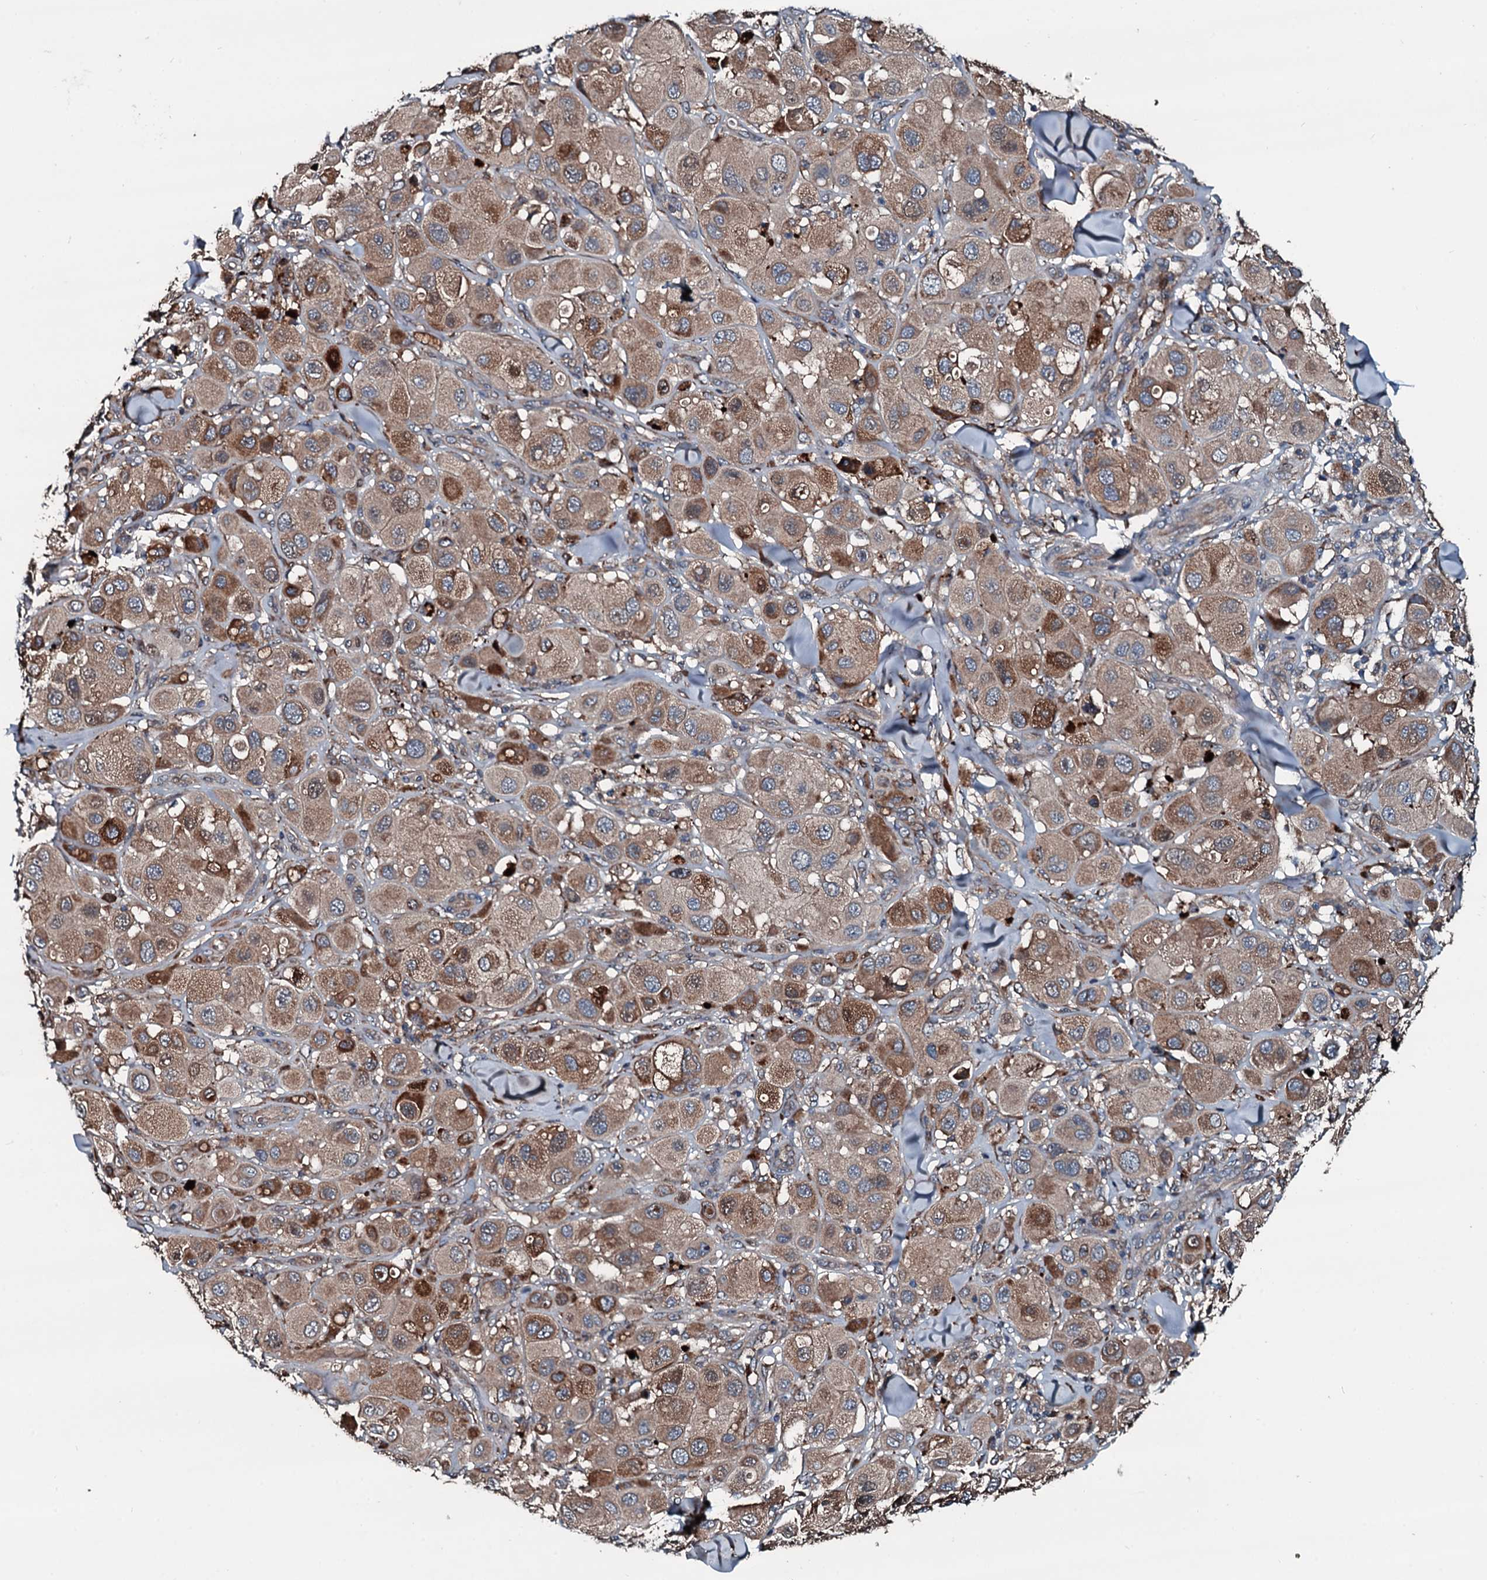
{"staining": {"intensity": "moderate", "quantity": ">75%", "location": "cytoplasmic/membranous"}, "tissue": "melanoma", "cell_type": "Tumor cells", "image_type": "cancer", "snomed": [{"axis": "morphology", "description": "Malignant melanoma, Metastatic site"}, {"axis": "topography", "description": "Skin"}], "caption": "There is medium levels of moderate cytoplasmic/membranous staining in tumor cells of melanoma, as demonstrated by immunohistochemical staining (brown color).", "gene": "AARS1", "patient": {"sex": "male", "age": 41}}